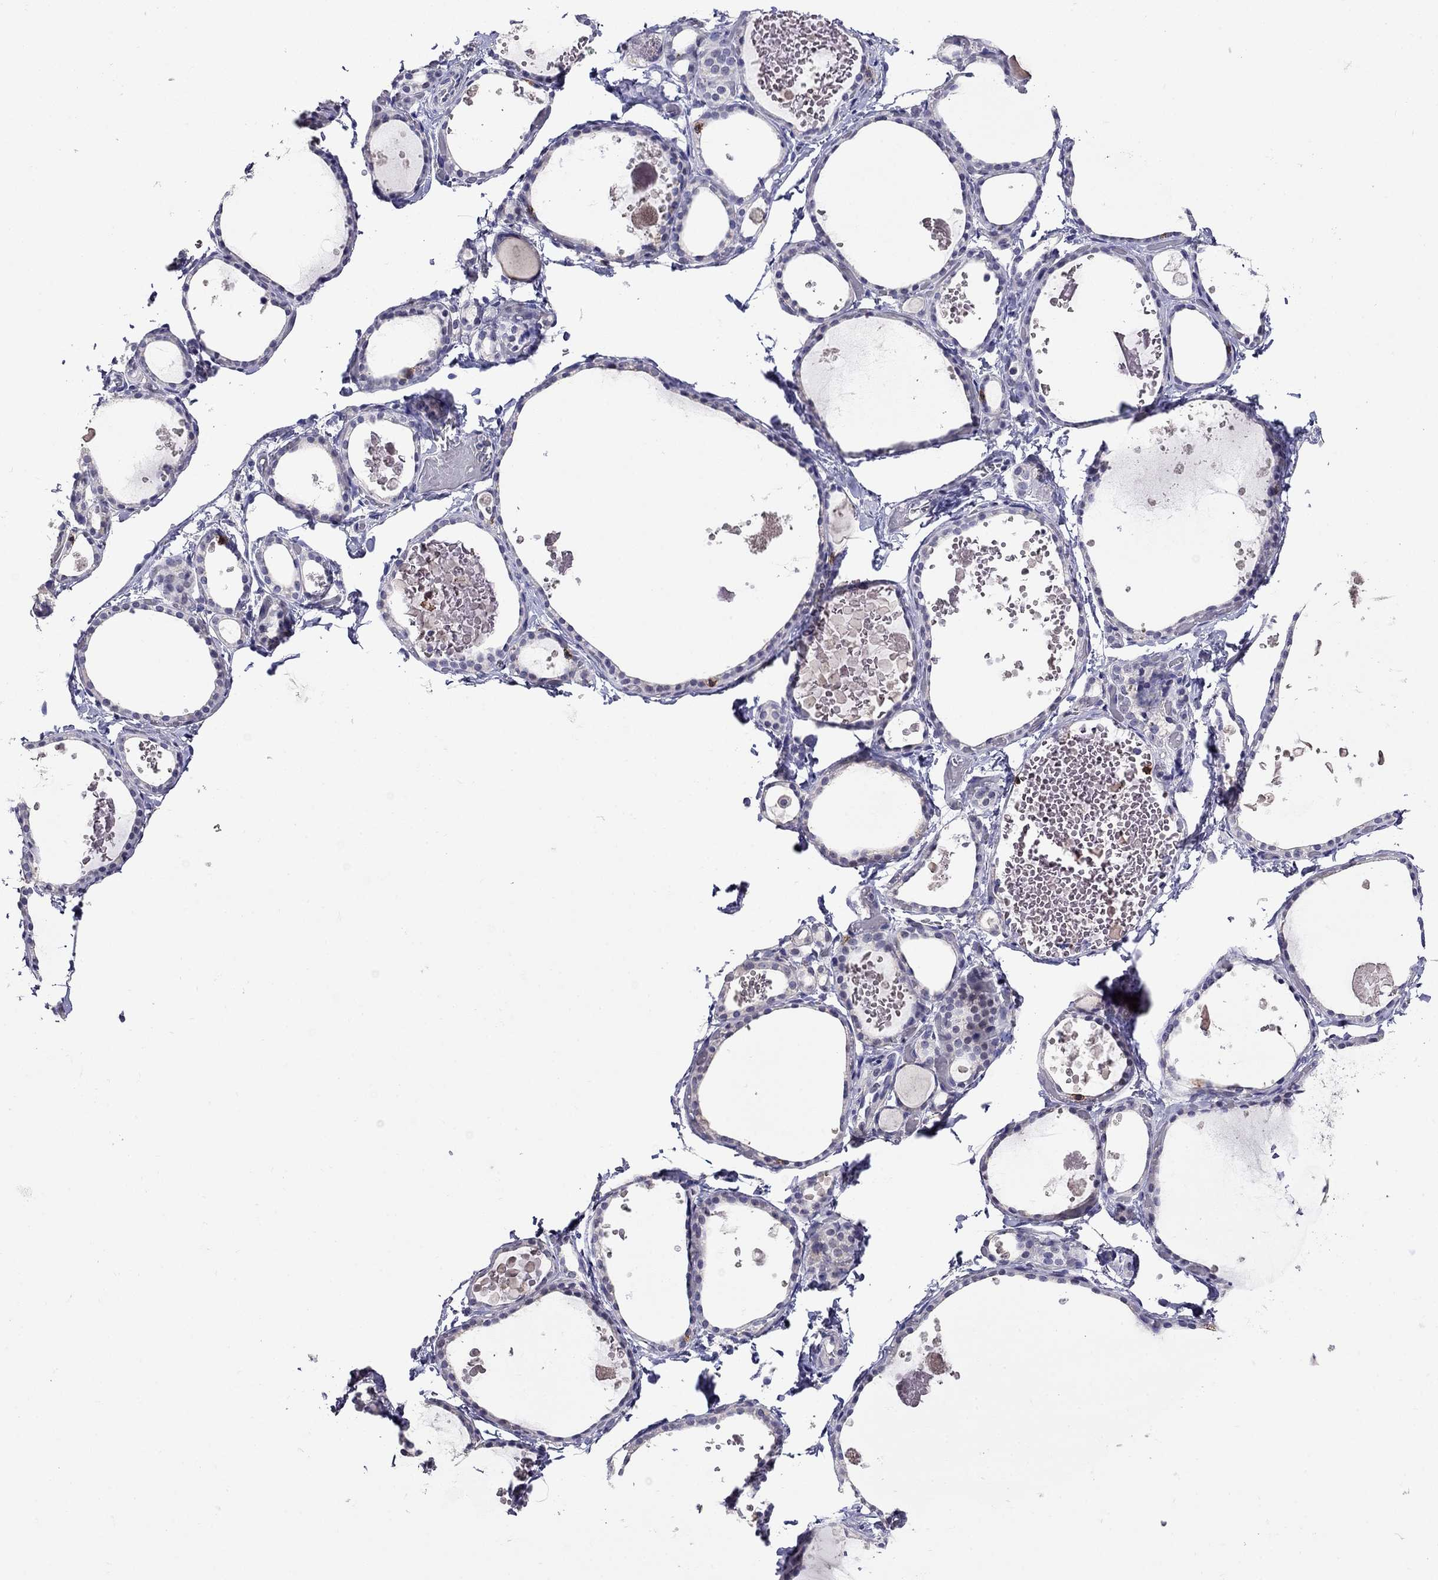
{"staining": {"intensity": "negative", "quantity": "none", "location": "none"}, "tissue": "thyroid gland", "cell_type": "Glandular cells", "image_type": "normal", "snomed": [{"axis": "morphology", "description": "Normal tissue, NOS"}, {"axis": "topography", "description": "Thyroid gland"}], "caption": "Micrograph shows no protein expression in glandular cells of normal thyroid gland. Brightfield microscopy of immunohistochemistry stained with DAB (brown) and hematoxylin (blue), captured at high magnification.", "gene": "CD8B", "patient": {"sex": "female", "age": 56}}